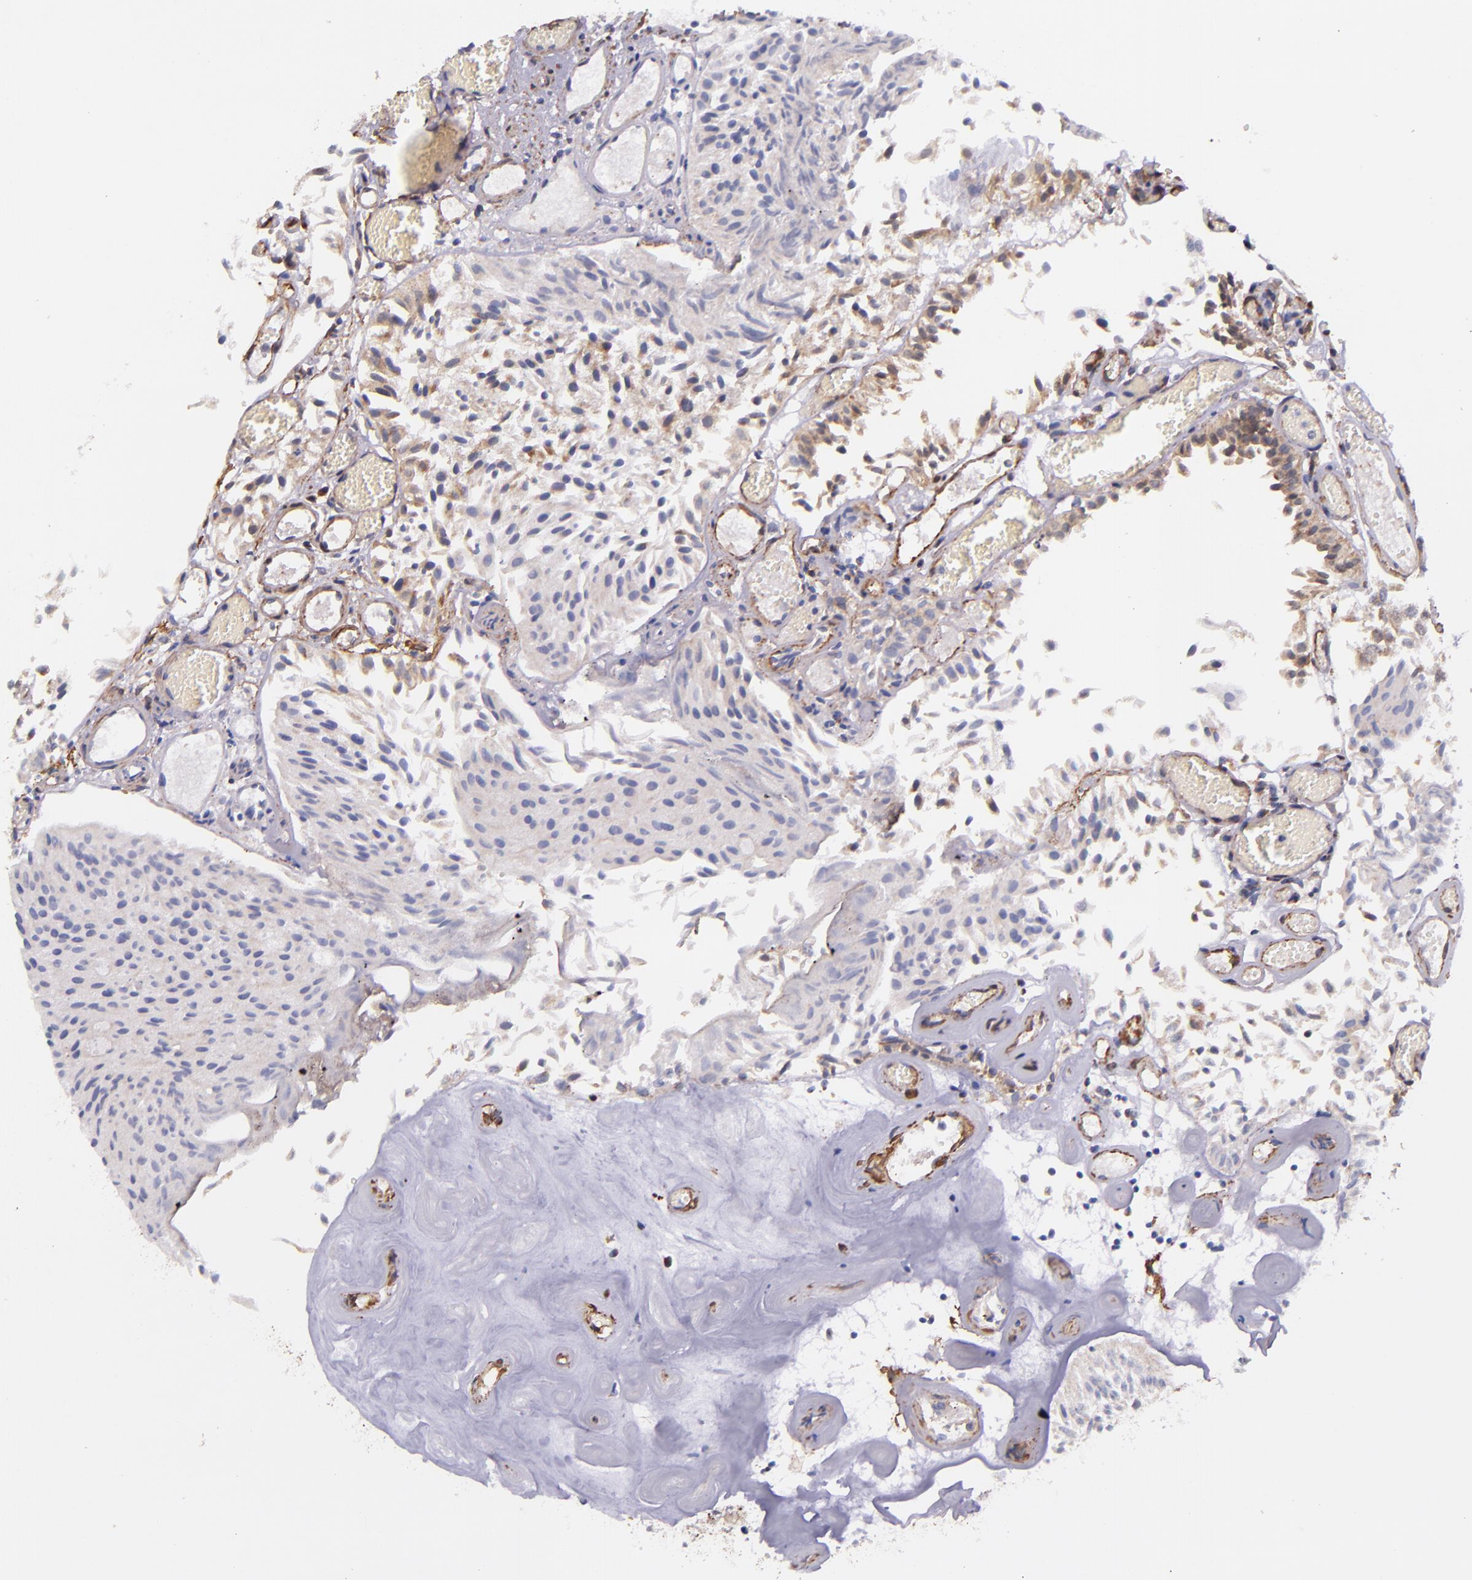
{"staining": {"intensity": "weak", "quantity": "<25%", "location": "cytoplasmic/membranous"}, "tissue": "urothelial cancer", "cell_type": "Tumor cells", "image_type": "cancer", "snomed": [{"axis": "morphology", "description": "Urothelial carcinoma, Low grade"}, {"axis": "topography", "description": "Urinary bladder"}], "caption": "An immunohistochemistry image of low-grade urothelial carcinoma is shown. There is no staining in tumor cells of low-grade urothelial carcinoma.", "gene": "IDH3G", "patient": {"sex": "male", "age": 86}}